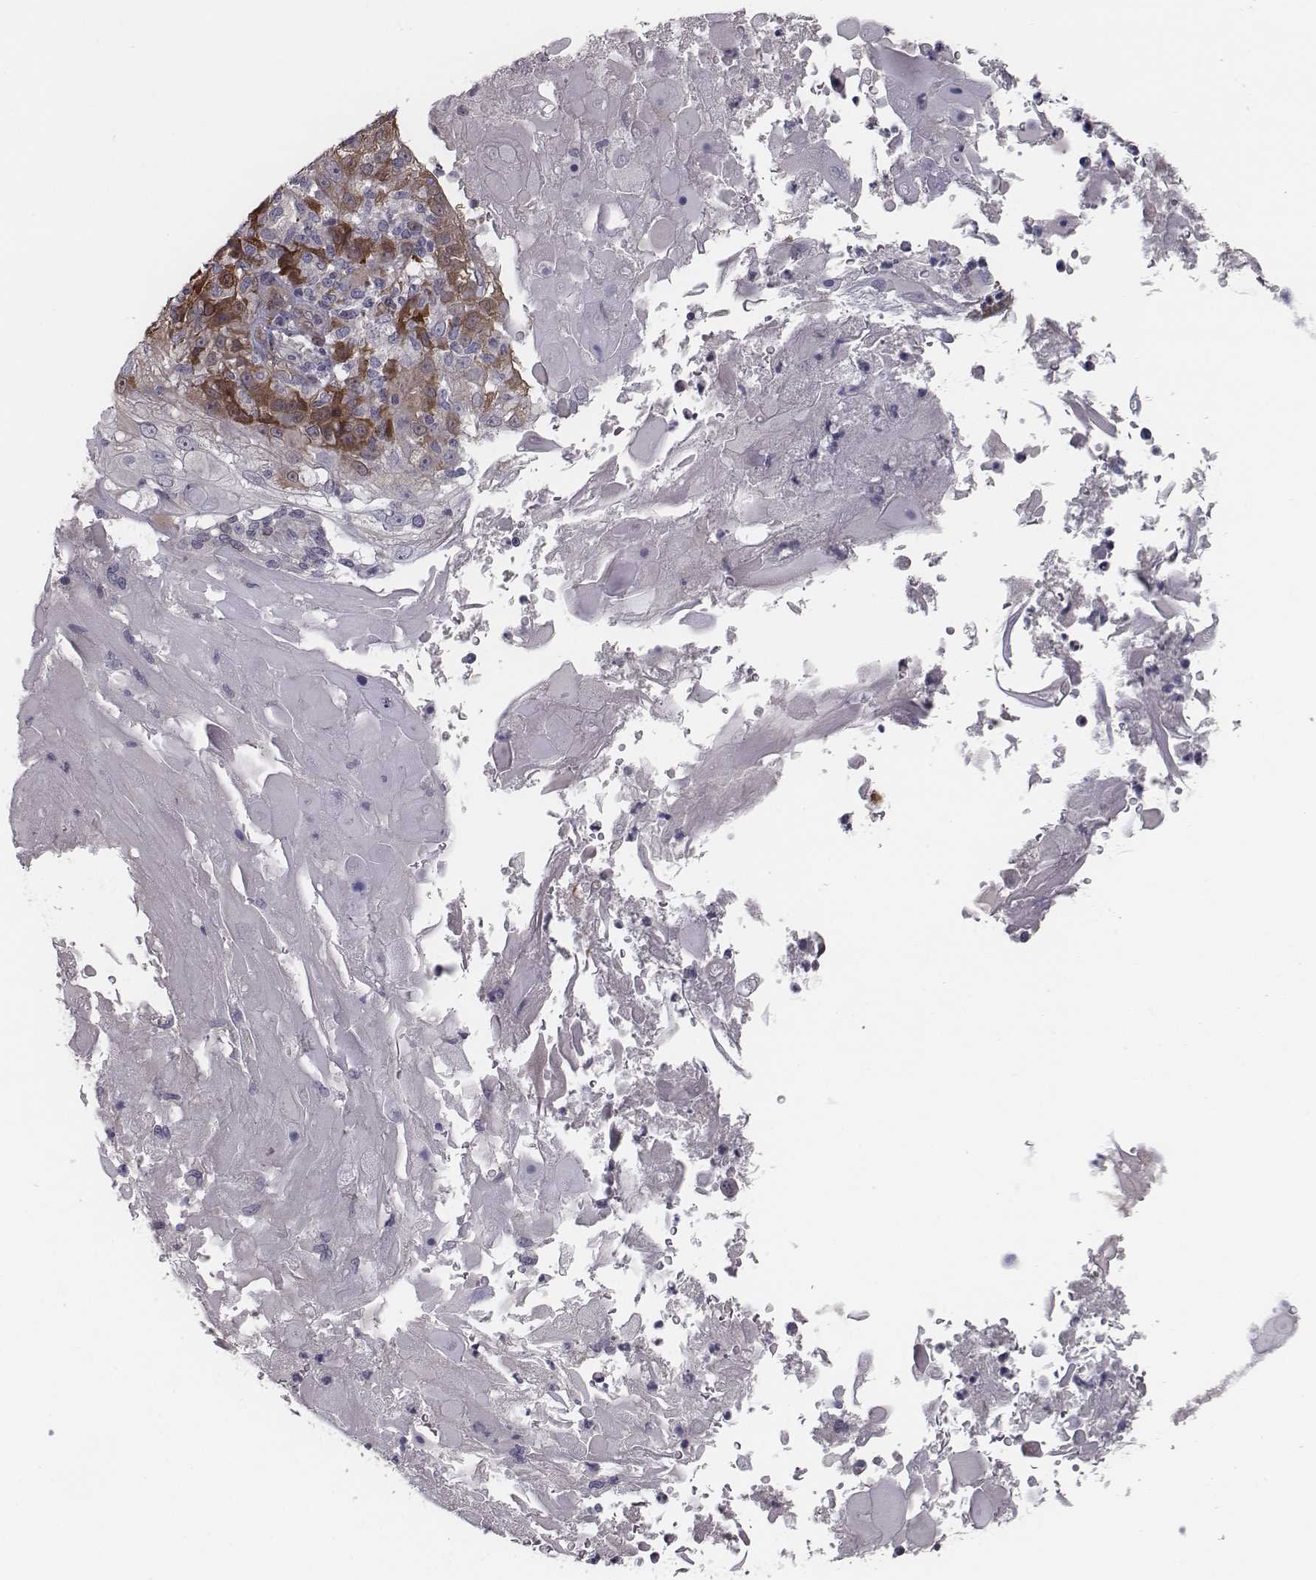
{"staining": {"intensity": "strong", "quantity": "<25%", "location": "cytoplasmic/membranous"}, "tissue": "skin cancer", "cell_type": "Tumor cells", "image_type": "cancer", "snomed": [{"axis": "morphology", "description": "Normal tissue, NOS"}, {"axis": "morphology", "description": "Squamous cell carcinoma, NOS"}, {"axis": "topography", "description": "Skin"}], "caption": "Immunohistochemistry (IHC) (DAB (3,3'-diaminobenzidine)) staining of skin squamous cell carcinoma reveals strong cytoplasmic/membranous protein staining in about <25% of tumor cells.", "gene": "ISYNA1", "patient": {"sex": "female", "age": 83}}